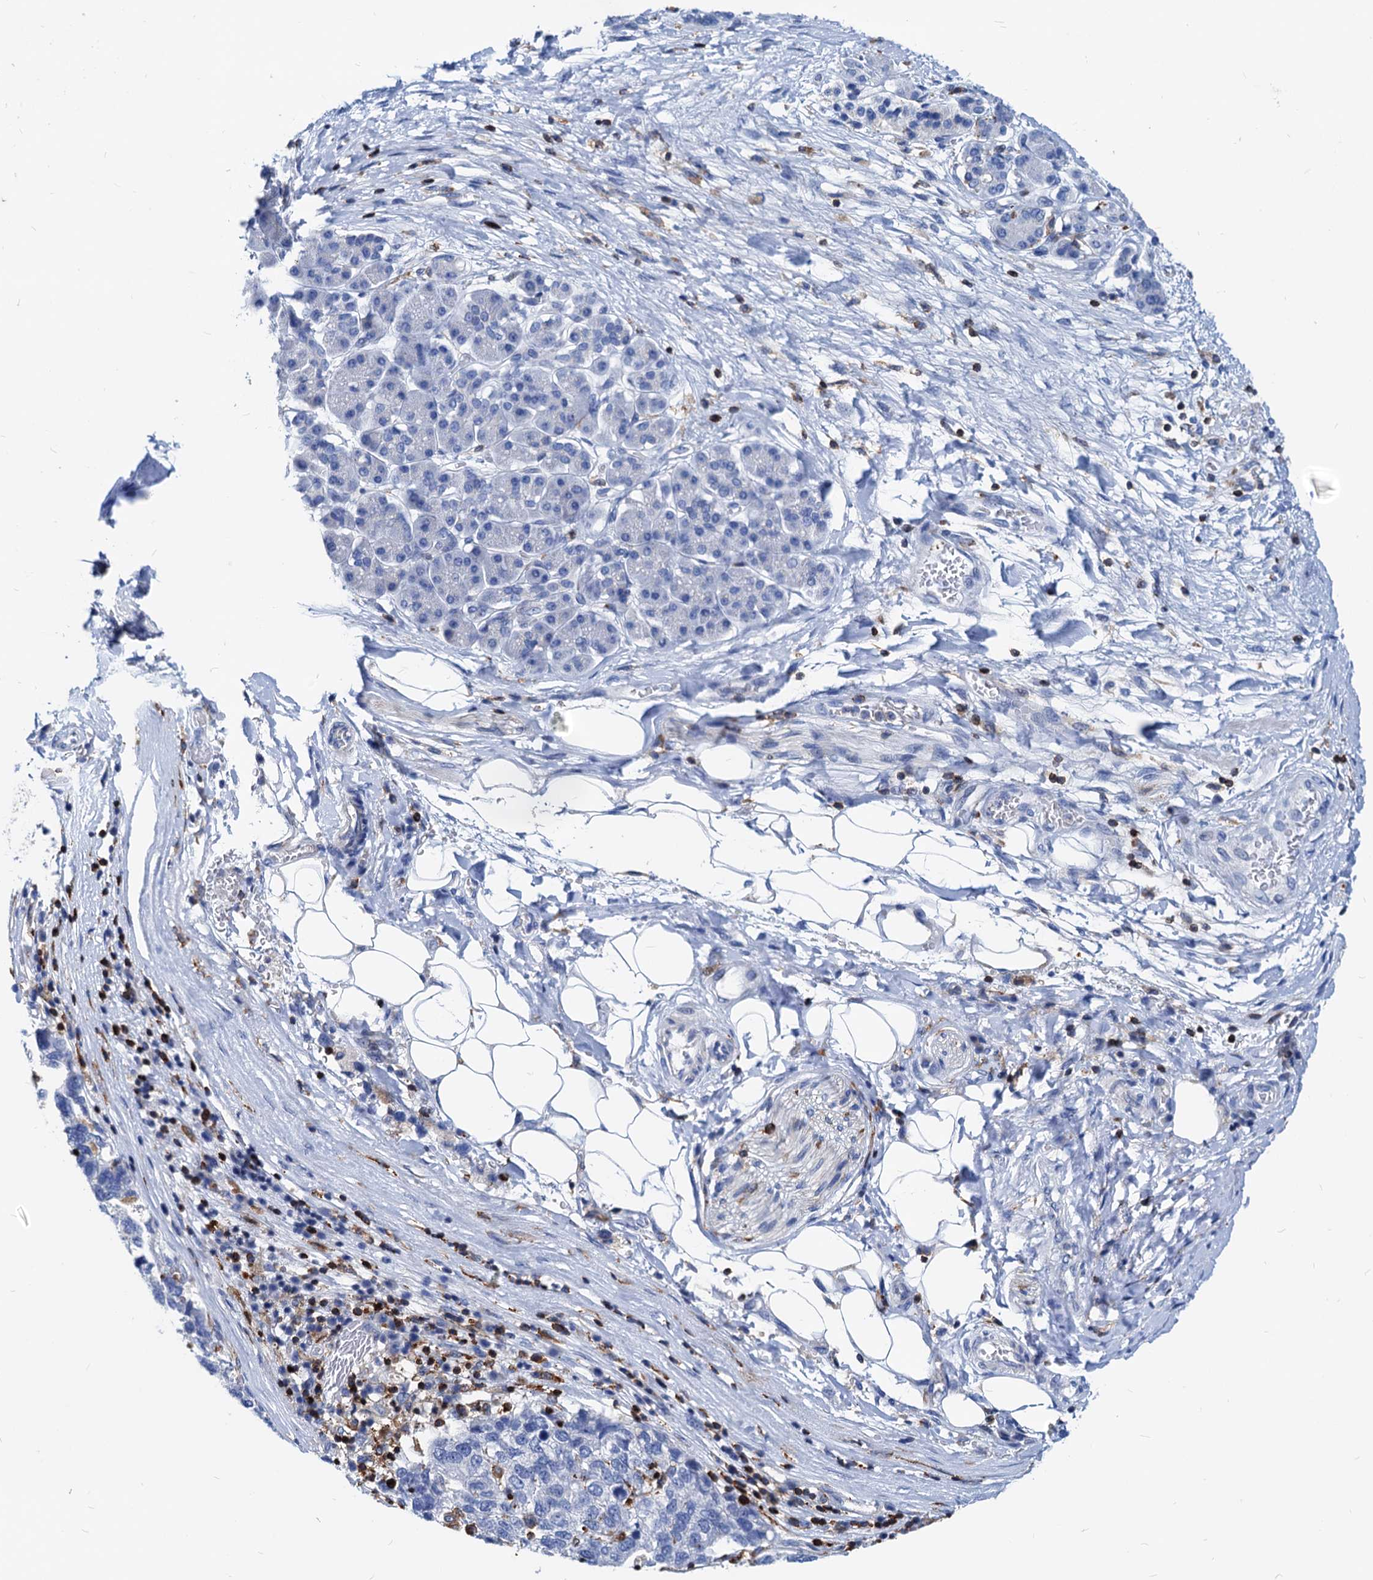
{"staining": {"intensity": "negative", "quantity": "none", "location": "none"}, "tissue": "pancreatic cancer", "cell_type": "Tumor cells", "image_type": "cancer", "snomed": [{"axis": "morphology", "description": "Adenocarcinoma, NOS"}, {"axis": "topography", "description": "Pancreas"}], "caption": "Pancreatic adenocarcinoma stained for a protein using immunohistochemistry (IHC) reveals no staining tumor cells.", "gene": "LCP2", "patient": {"sex": "female", "age": 61}}